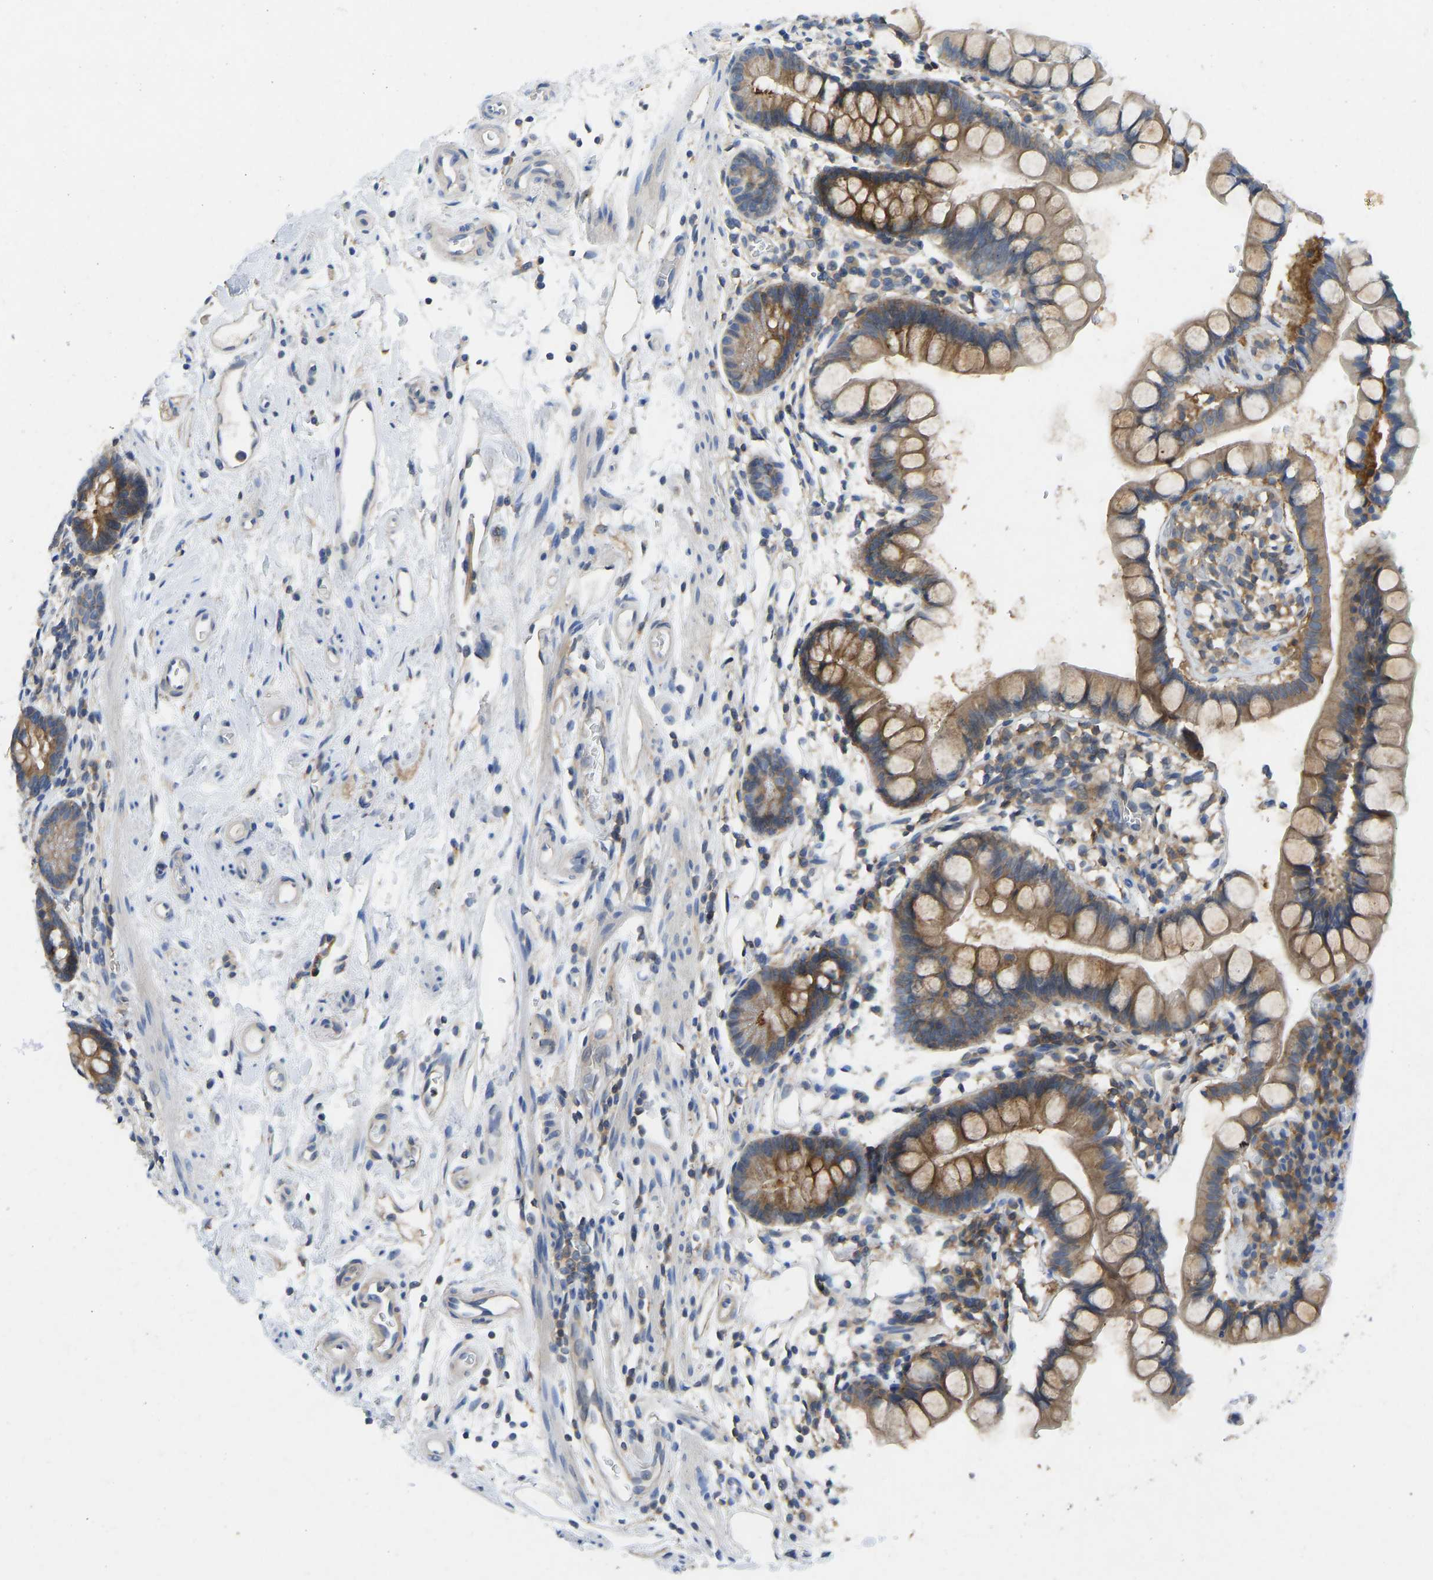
{"staining": {"intensity": "moderate", "quantity": ">75%", "location": "cytoplasmic/membranous"}, "tissue": "small intestine", "cell_type": "Glandular cells", "image_type": "normal", "snomed": [{"axis": "morphology", "description": "Normal tissue, NOS"}, {"axis": "topography", "description": "Small intestine"}], "caption": "Moderate cytoplasmic/membranous staining is appreciated in about >75% of glandular cells in unremarkable small intestine.", "gene": "NDRG3", "patient": {"sex": "female", "age": 84}}